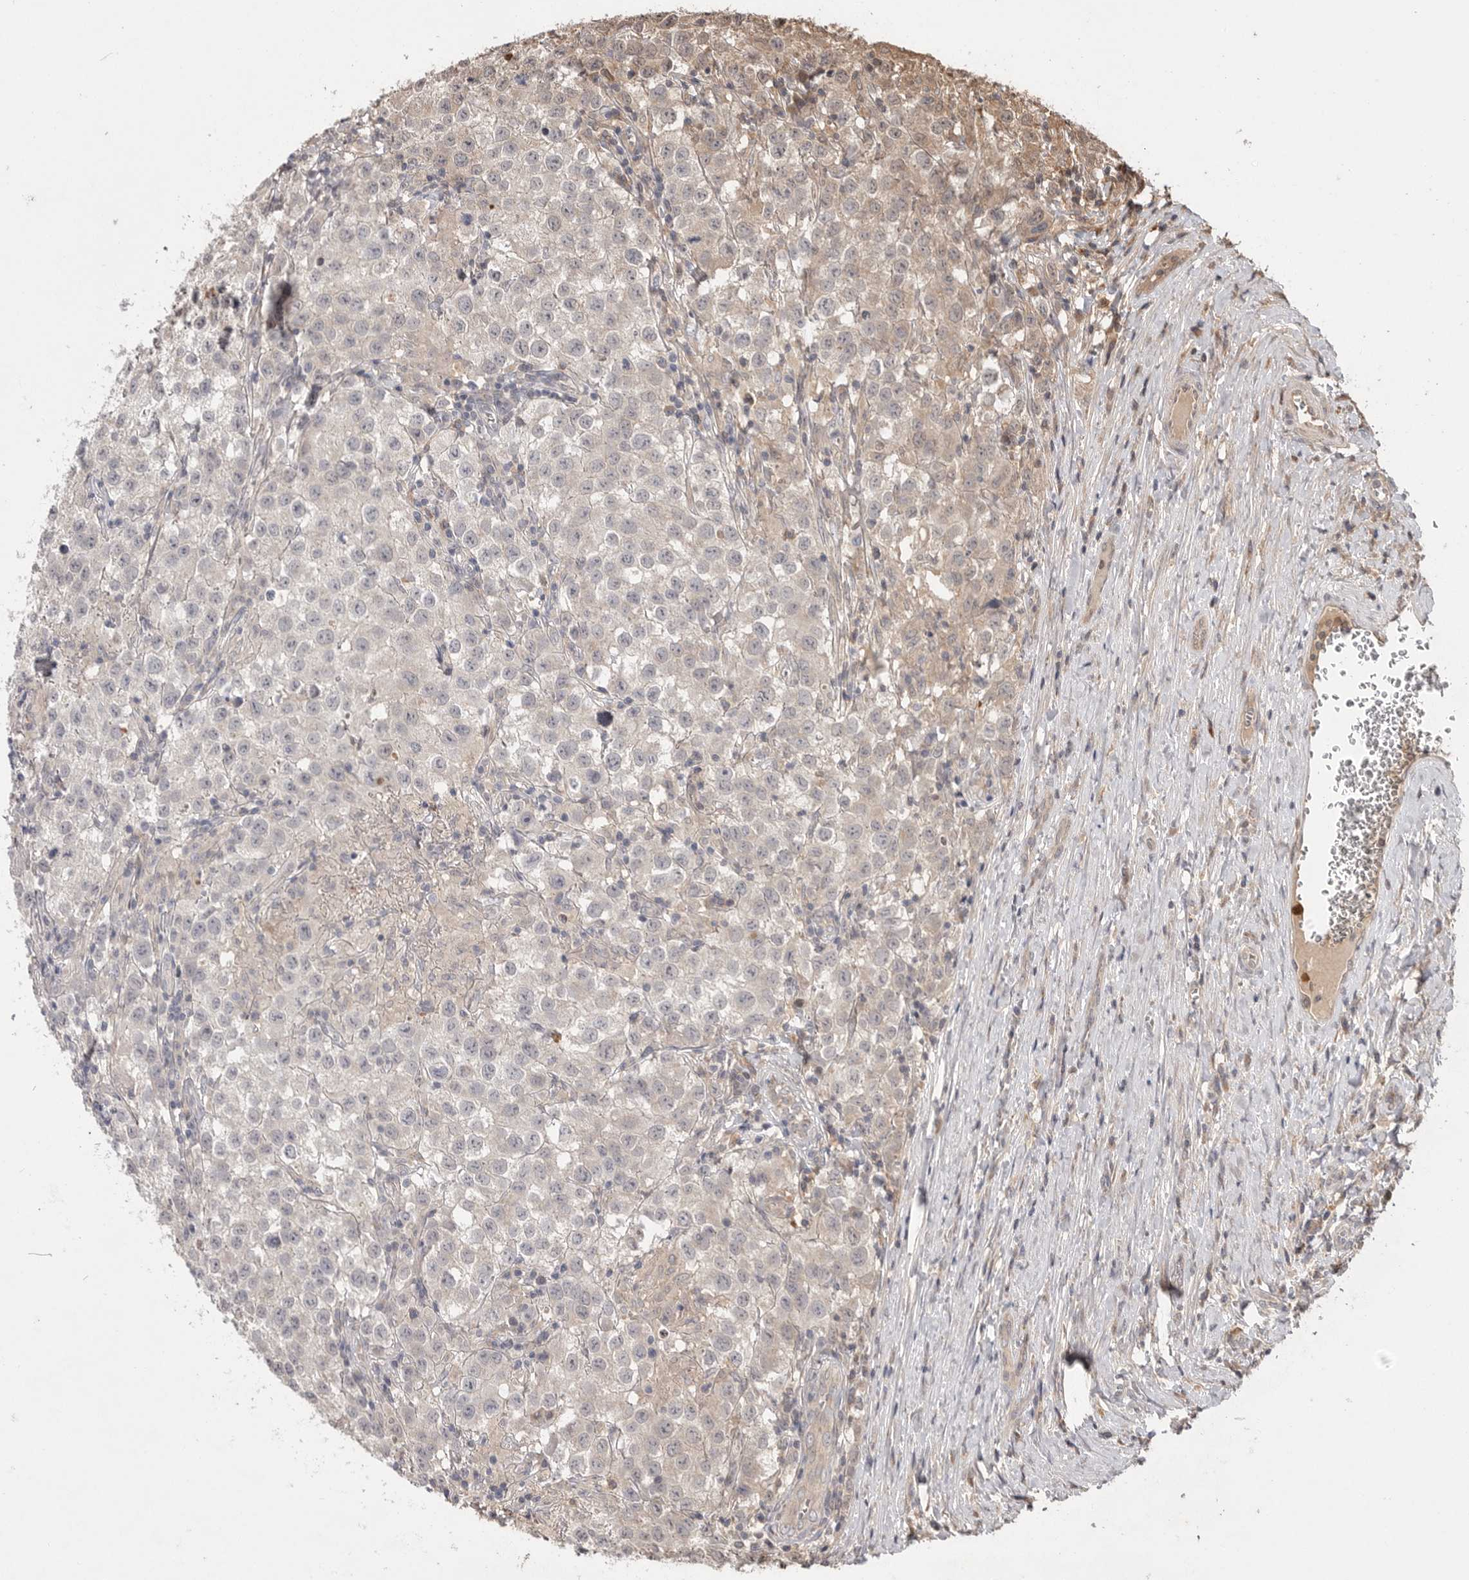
{"staining": {"intensity": "weak", "quantity": "<25%", "location": "cytoplasmic/membranous"}, "tissue": "testis cancer", "cell_type": "Tumor cells", "image_type": "cancer", "snomed": [{"axis": "morphology", "description": "Seminoma, NOS"}, {"axis": "morphology", "description": "Carcinoma, Embryonal, NOS"}, {"axis": "topography", "description": "Testis"}], "caption": "The micrograph demonstrates no significant expression in tumor cells of testis seminoma.", "gene": "VN1R4", "patient": {"sex": "male", "age": 43}}